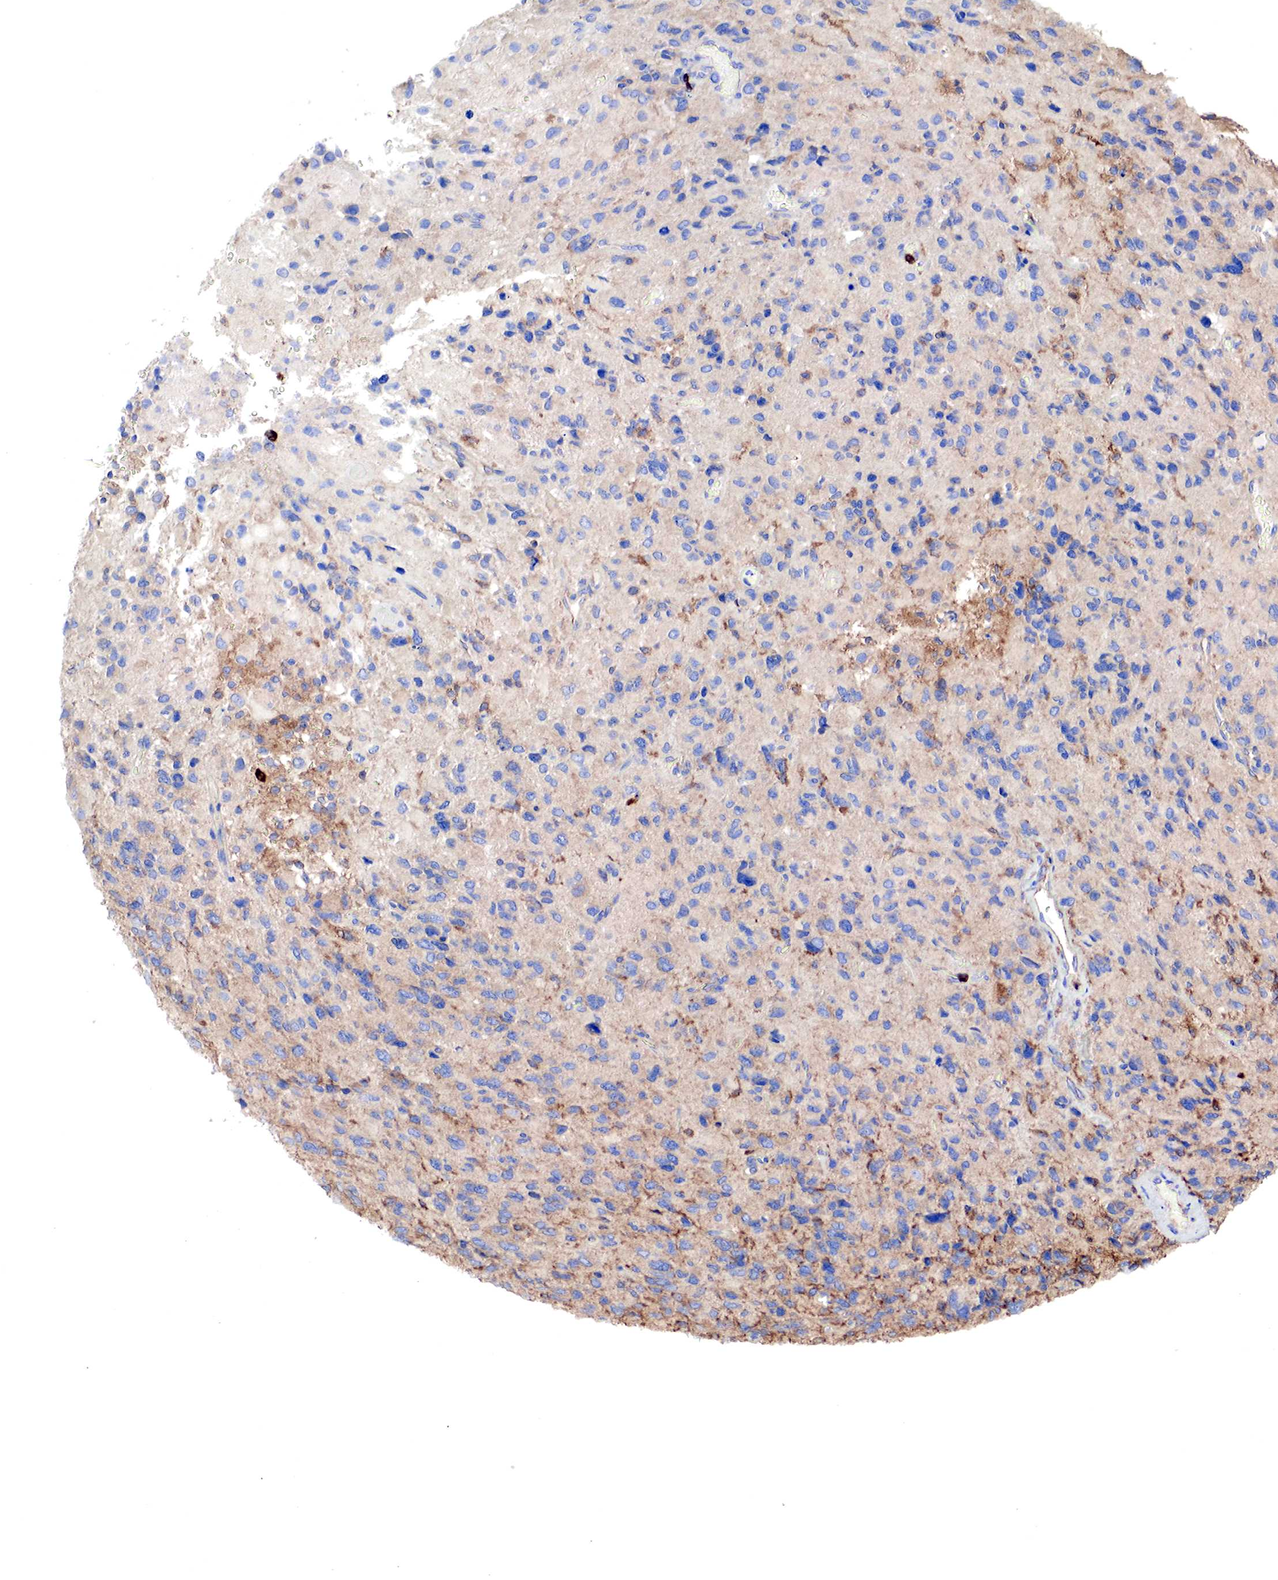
{"staining": {"intensity": "weak", "quantity": "<25%", "location": "cytoplasmic/membranous"}, "tissue": "glioma", "cell_type": "Tumor cells", "image_type": "cancer", "snomed": [{"axis": "morphology", "description": "Glioma, malignant, High grade"}, {"axis": "topography", "description": "Brain"}], "caption": "Immunohistochemistry (IHC) of human glioma exhibits no expression in tumor cells. Brightfield microscopy of immunohistochemistry stained with DAB (brown) and hematoxylin (blue), captured at high magnification.", "gene": "G6PD", "patient": {"sex": "male", "age": 69}}